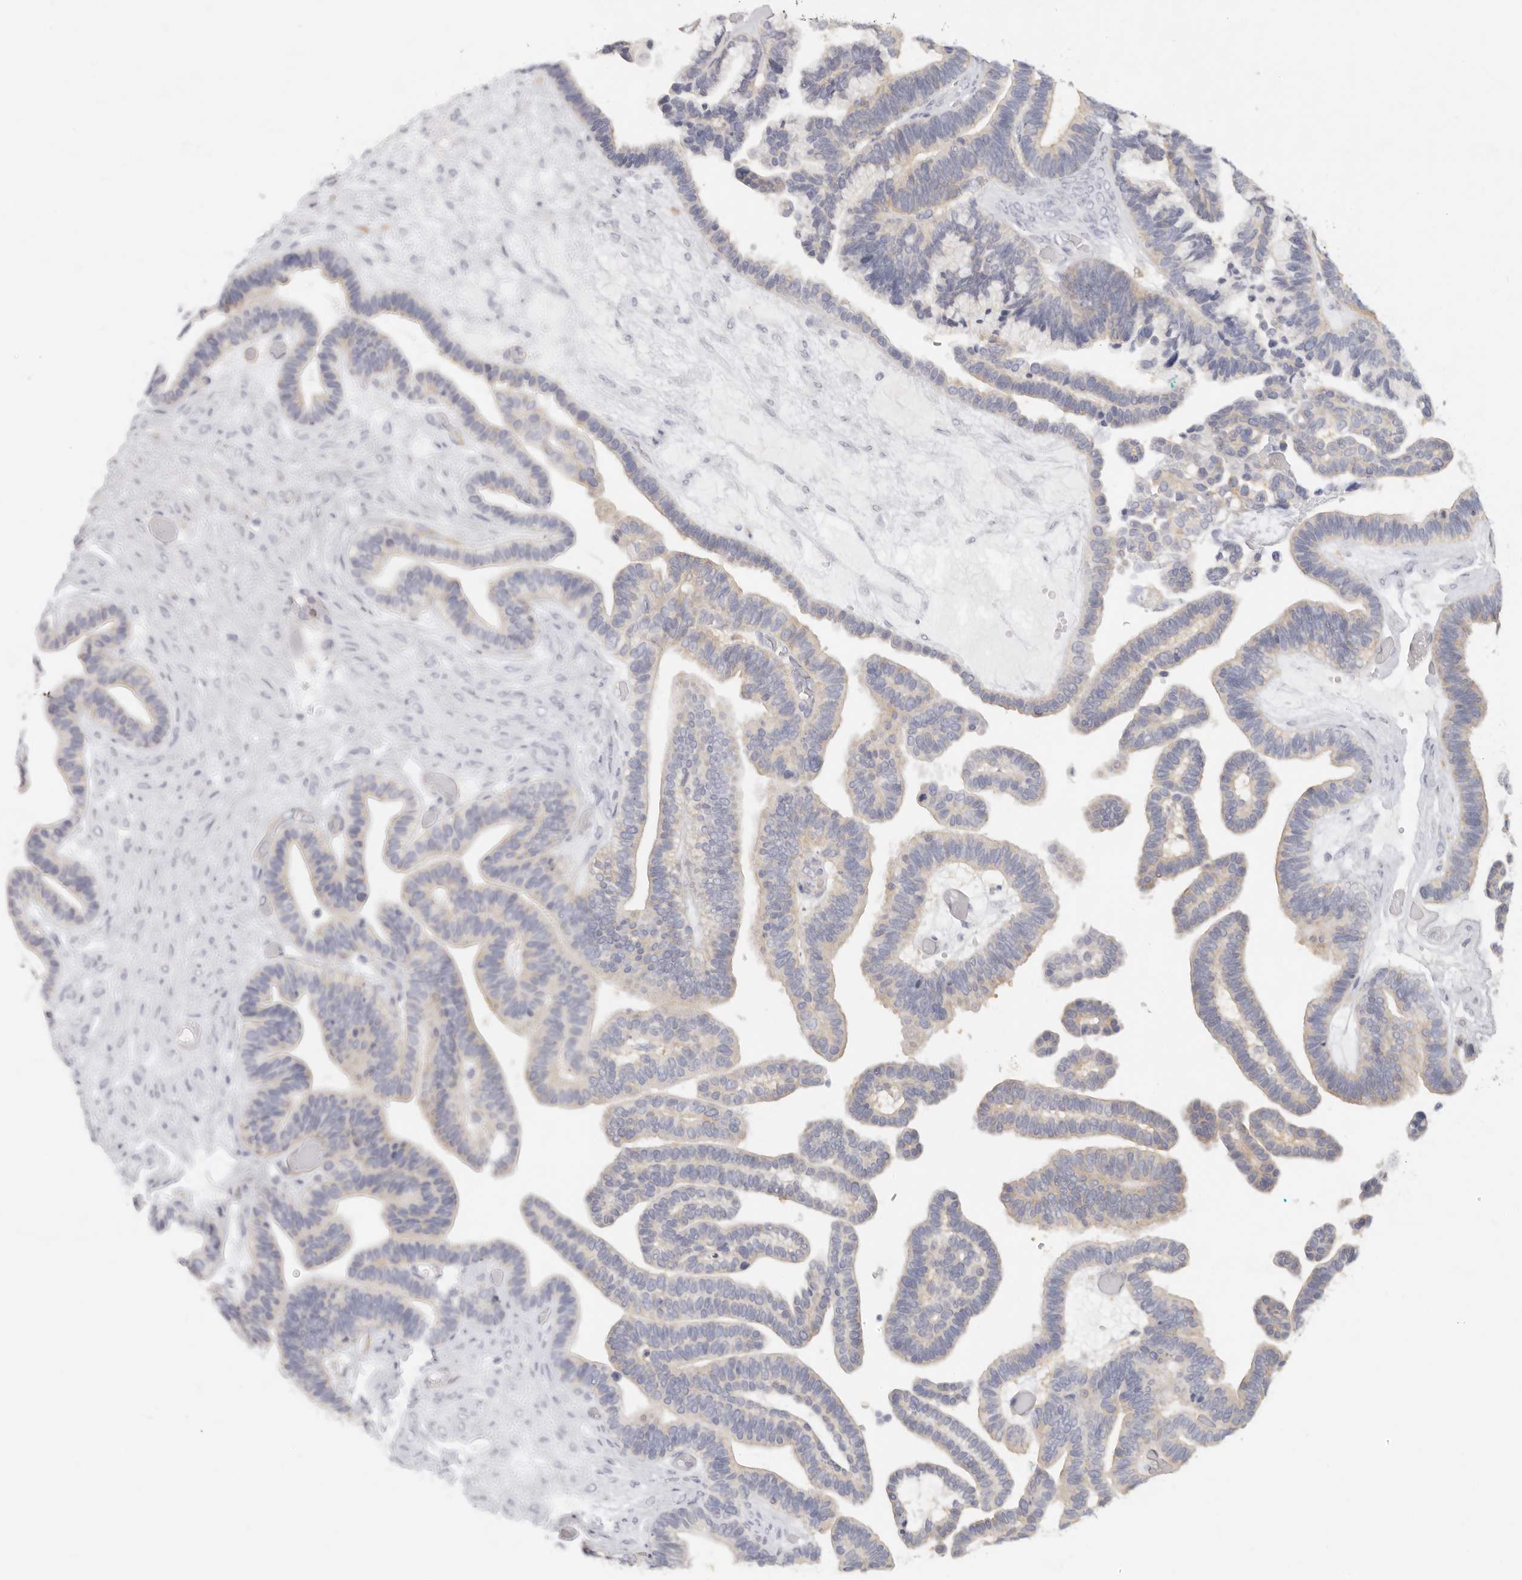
{"staining": {"intensity": "weak", "quantity": "<25%", "location": "cytoplasmic/membranous"}, "tissue": "ovarian cancer", "cell_type": "Tumor cells", "image_type": "cancer", "snomed": [{"axis": "morphology", "description": "Cystadenocarcinoma, serous, NOS"}, {"axis": "topography", "description": "Ovary"}], "caption": "This is a image of IHC staining of ovarian cancer (serous cystadenocarcinoma), which shows no expression in tumor cells.", "gene": "NIBAN1", "patient": {"sex": "female", "age": 56}}